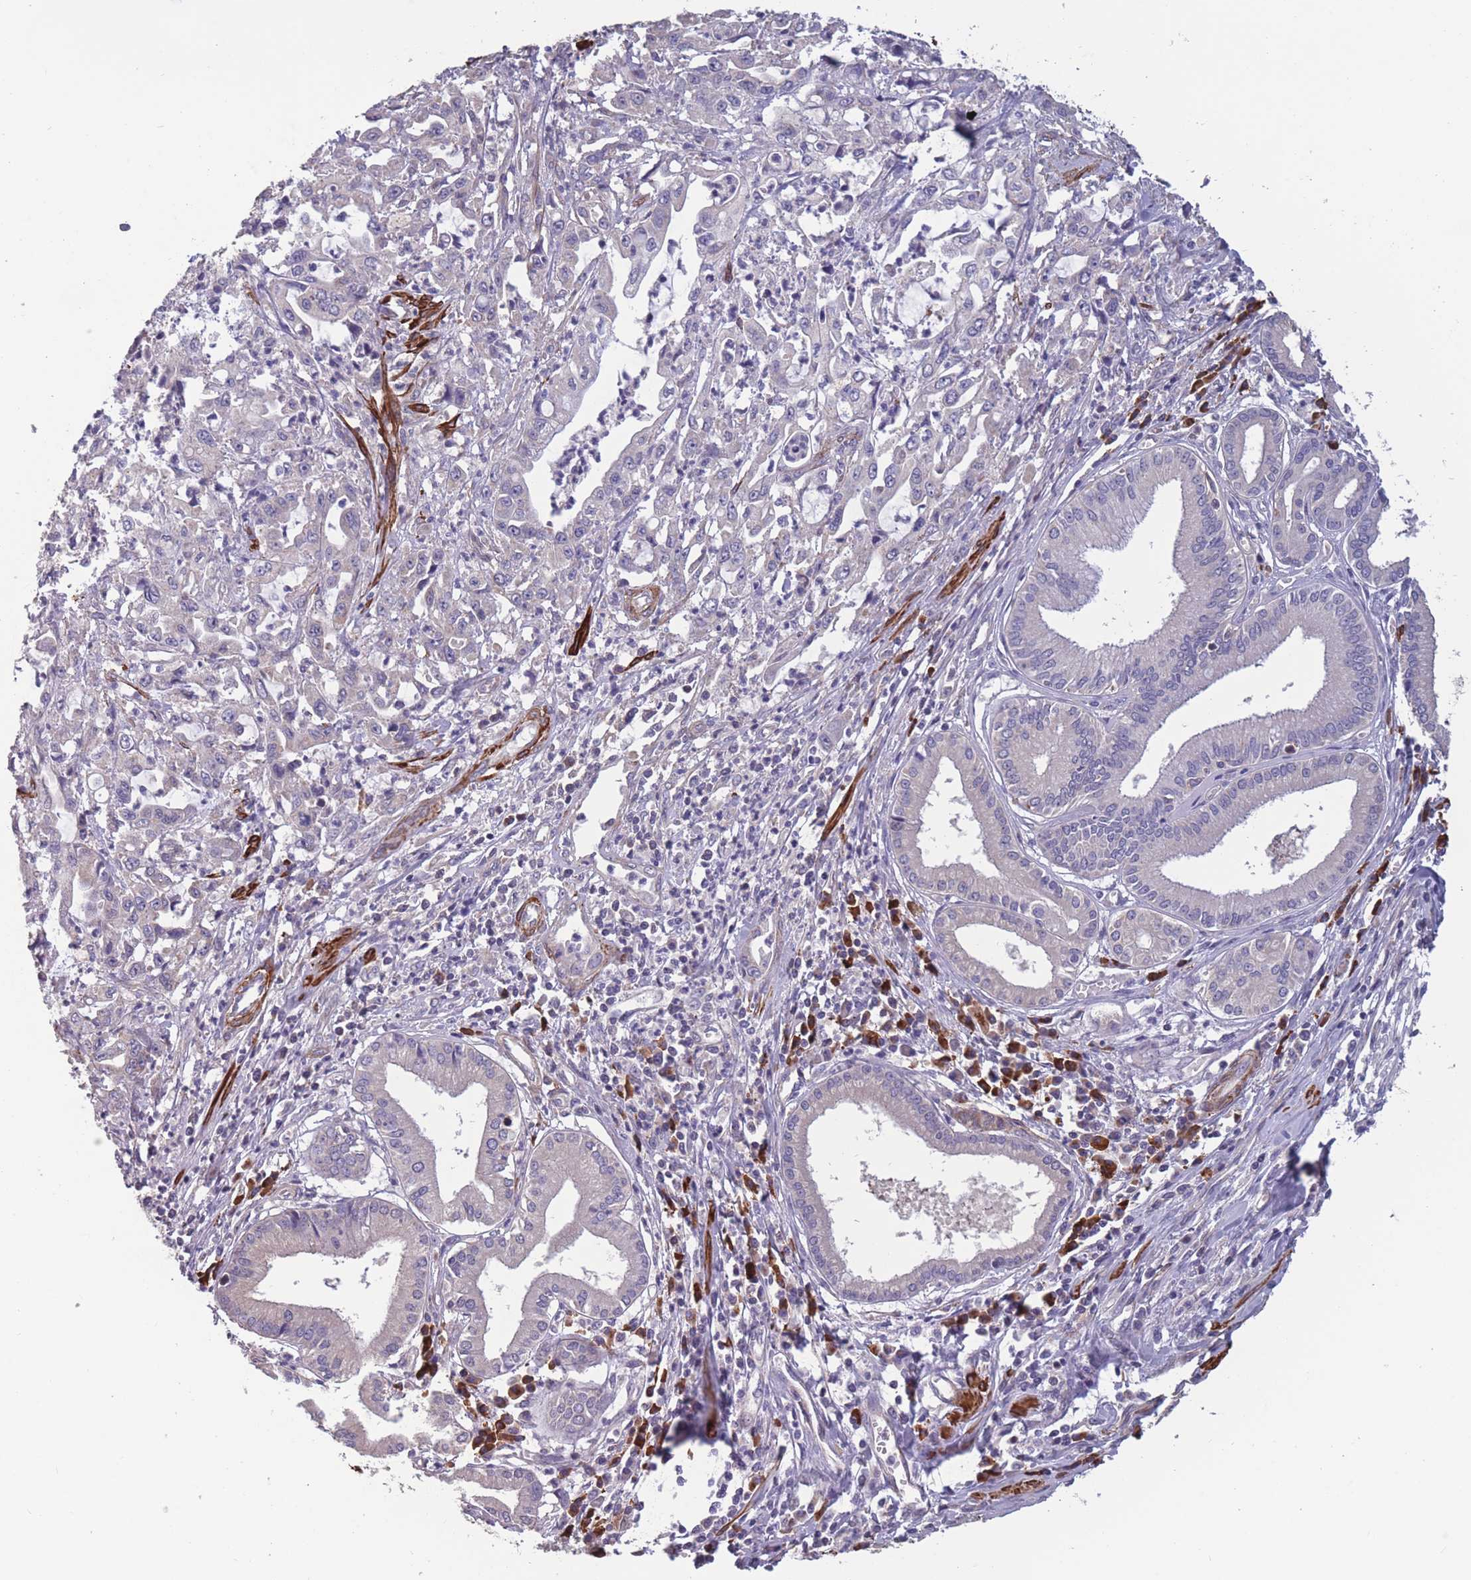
{"staining": {"intensity": "negative", "quantity": "none", "location": "none"}, "tissue": "pancreatic cancer", "cell_type": "Tumor cells", "image_type": "cancer", "snomed": [{"axis": "morphology", "description": "Adenocarcinoma, NOS"}, {"axis": "topography", "description": "Pancreas"}], "caption": "An image of human pancreatic adenocarcinoma is negative for staining in tumor cells. The staining is performed using DAB brown chromogen with nuclei counter-stained in using hematoxylin.", "gene": "TOMM40L", "patient": {"sex": "female", "age": 61}}